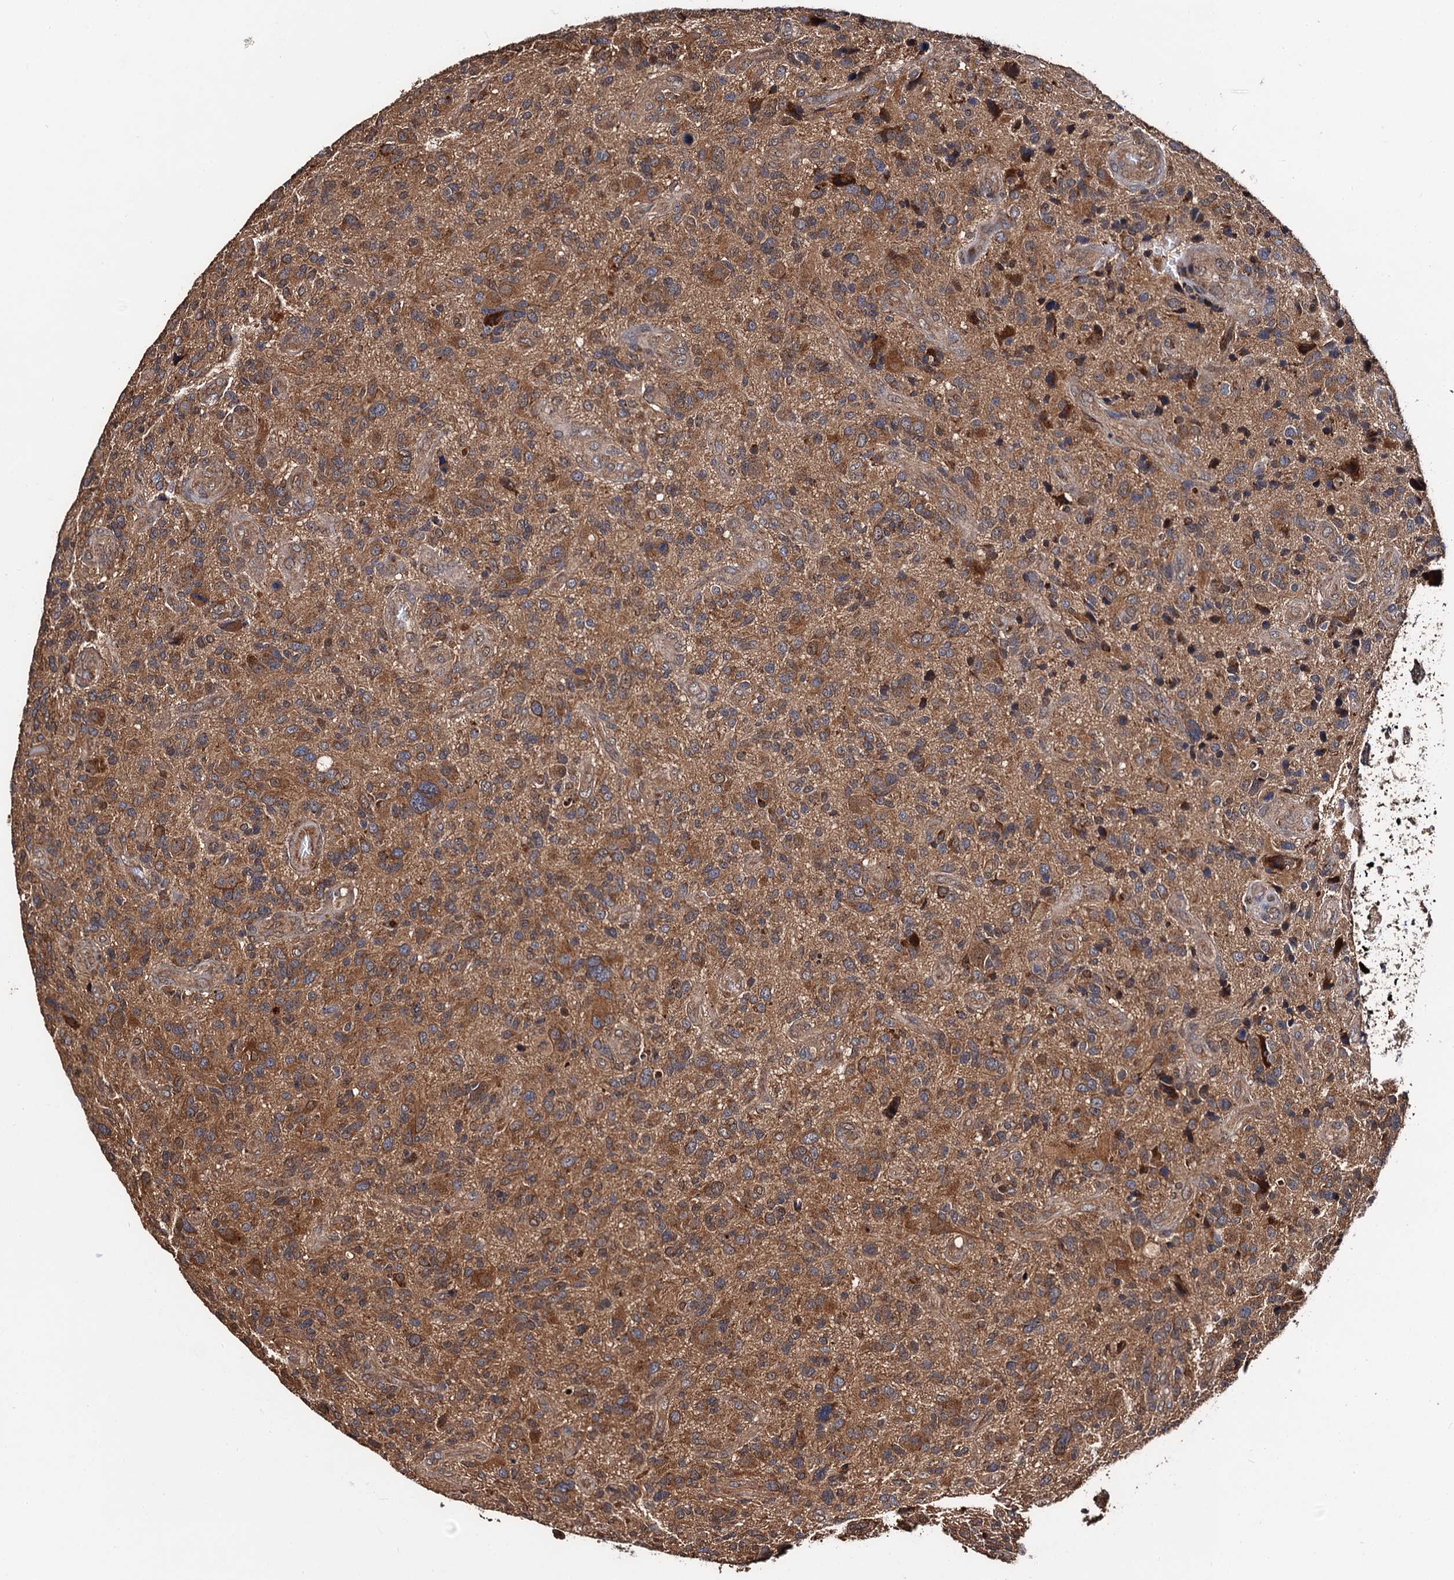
{"staining": {"intensity": "moderate", "quantity": ">75%", "location": "cytoplasmic/membranous"}, "tissue": "glioma", "cell_type": "Tumor cells", "image_type": "cancer", "snomed": [{"axis": "morphology", "description": "Glioma, malignant, High grade"}, {"axis": "topography", "description": "Brain"}], "caption": "Immunohistochemical staining of human glioma demonstrates medium levels of moderate cytoplasmic/membranous staining in approximately >75% of tumor cells.", "gene": "MIER2", "patient": {"sex": "male", "age": 47}}